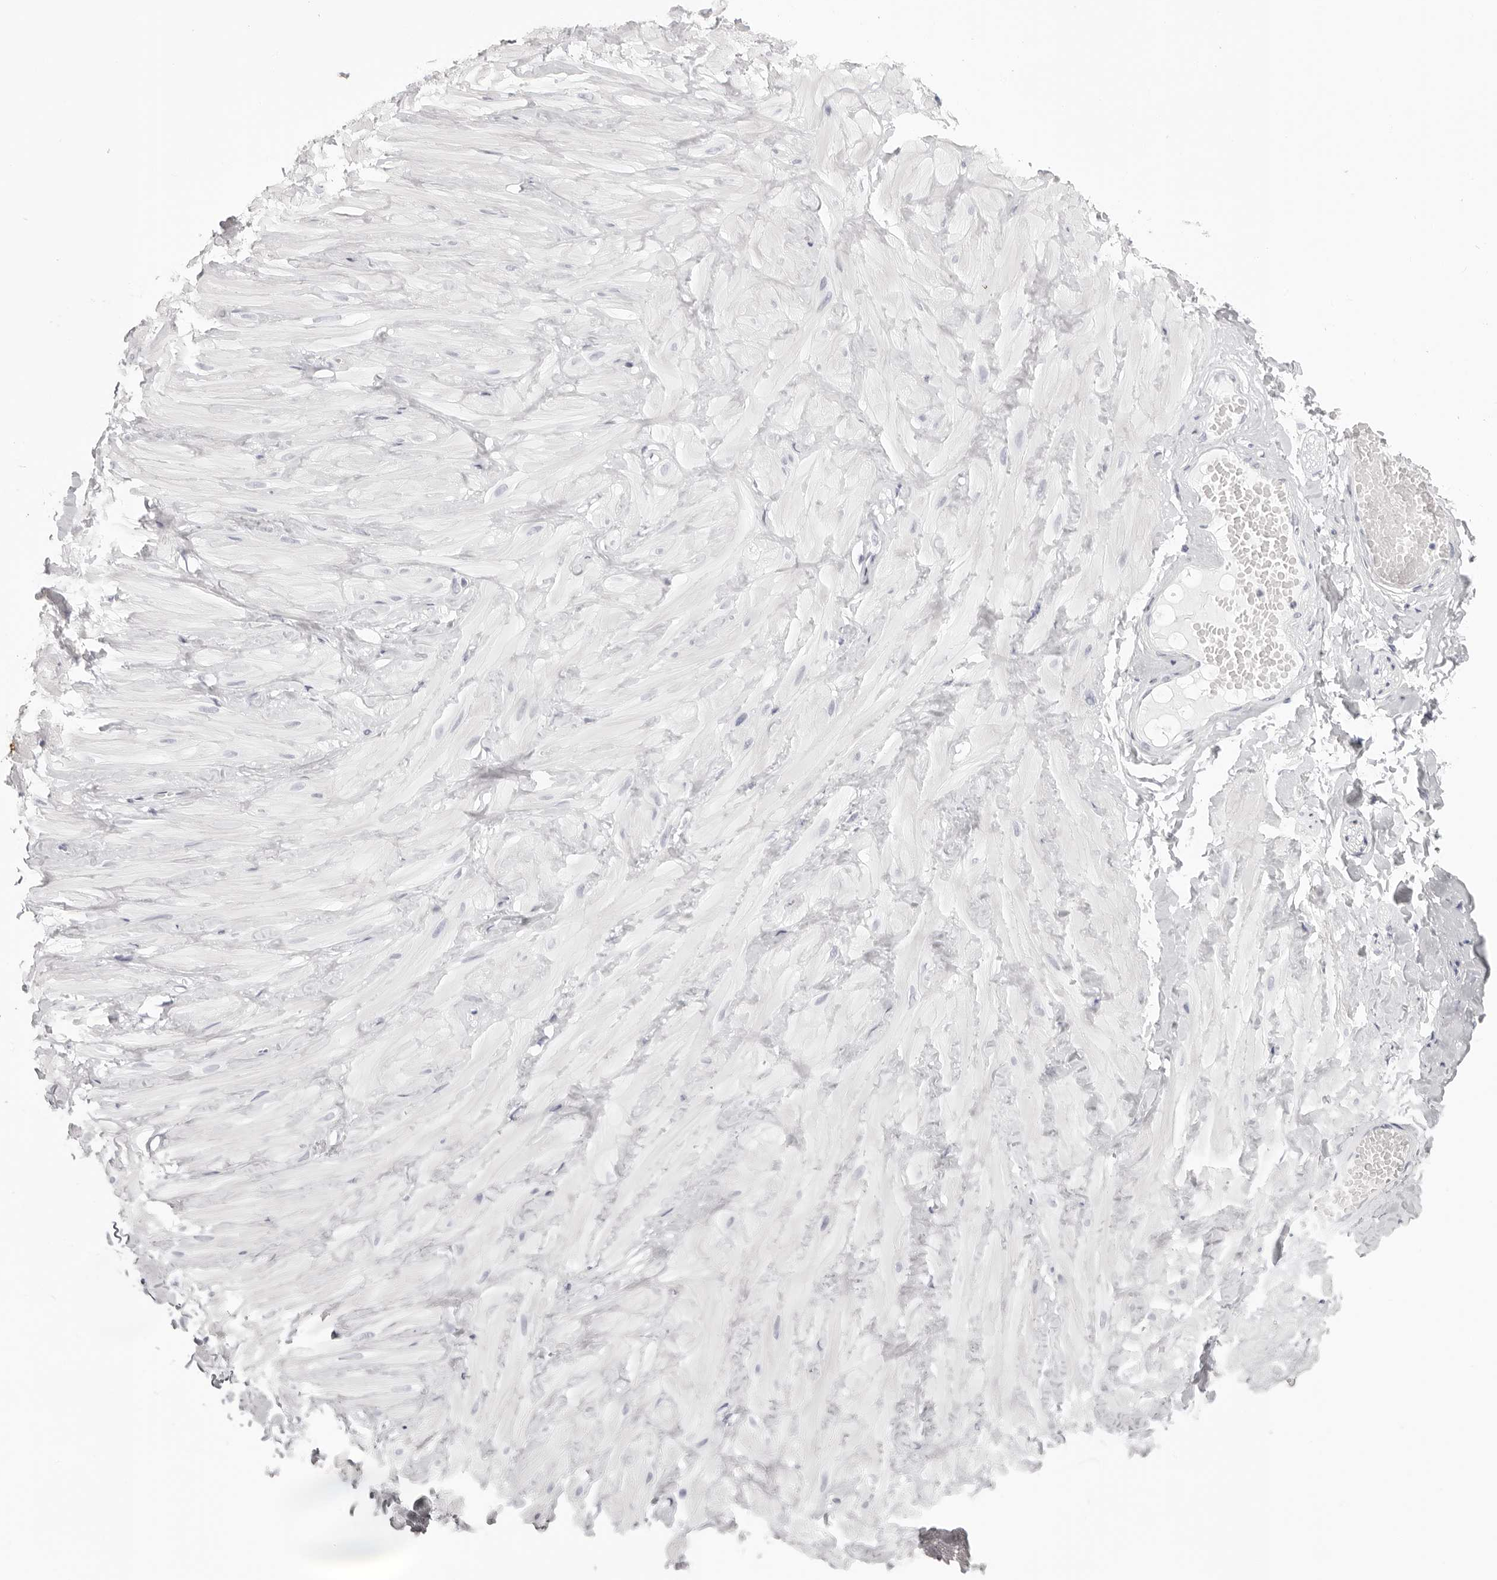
{"staining": {"intensity": "negative", "quantity": "none", "location": "none"}, "tissue": "adipose tissue", "cell_type": "Adipocytes", "image_type": "normal", "snomed": [{"axis": "morphology", "description": "Normal tissue, NOS"}, {"axis": "topography", "description": "Adipose tissue"}, {"axis": "topography", "description": "Vascular tissue"}, {"axis": "topography", "description": "Peripheral nerve tissue"}], "caption": "Immunohistochemistry micrograph of unremarkable human adipose tissue stained for a protein (brown), which displays no positivity in adipocytes. (DAB IHC visualized using brightfield microscopy, high magnification).", "gene": "RHO", "patient": {"sex": "male", "age": 25}}